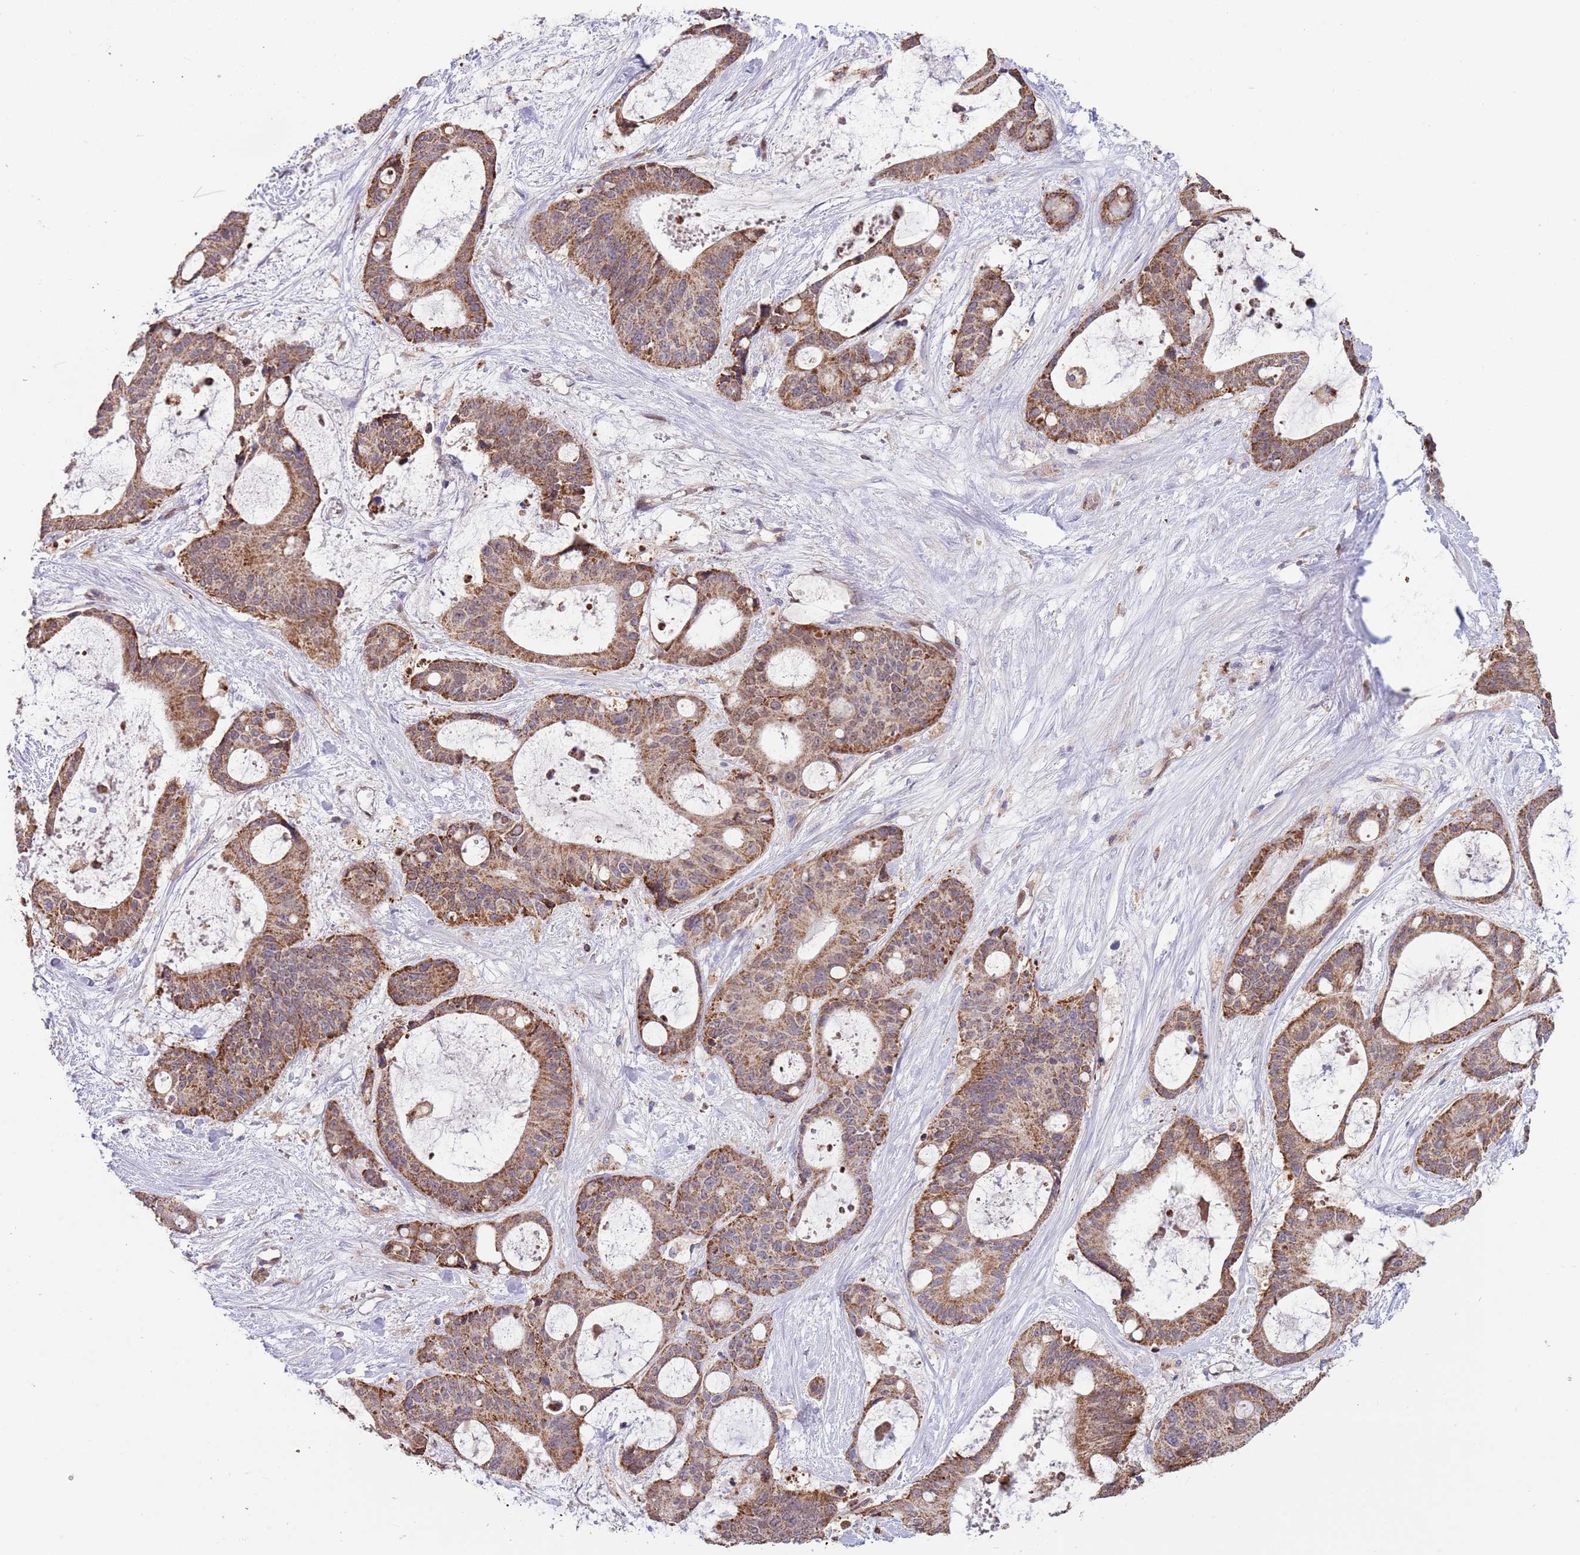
{"staining": {"intensity": "moderate", "quantity": ">75%", "location": "cytoplasmic/membranous"}, "tissue": "liver cancer", "cell_type": "Tumor cells", "image_type": "cancer", "snomed": [{"axis": "morphology", "description": "Normal tissue, NOS"}, {"axis": "morphology", "description": "Cholangiocarcinoma"}, {"axis": "topography", "description": "Liver"}, {"axis": "topography", "description": "Peripheral nerve tissue"}], "caption": "A high-resolution photomicrograph shows immunohistochemistry staining of liver cancer (cholangiocarcinoma), which exhibits moderate cytoplasmic/membranous staining in approximately >75% of tumor cells. The protein is shown in brown color, while the nuclei are stained blue.", "gene": "DDT", "patient": {"sex": "female", "age": 73}}